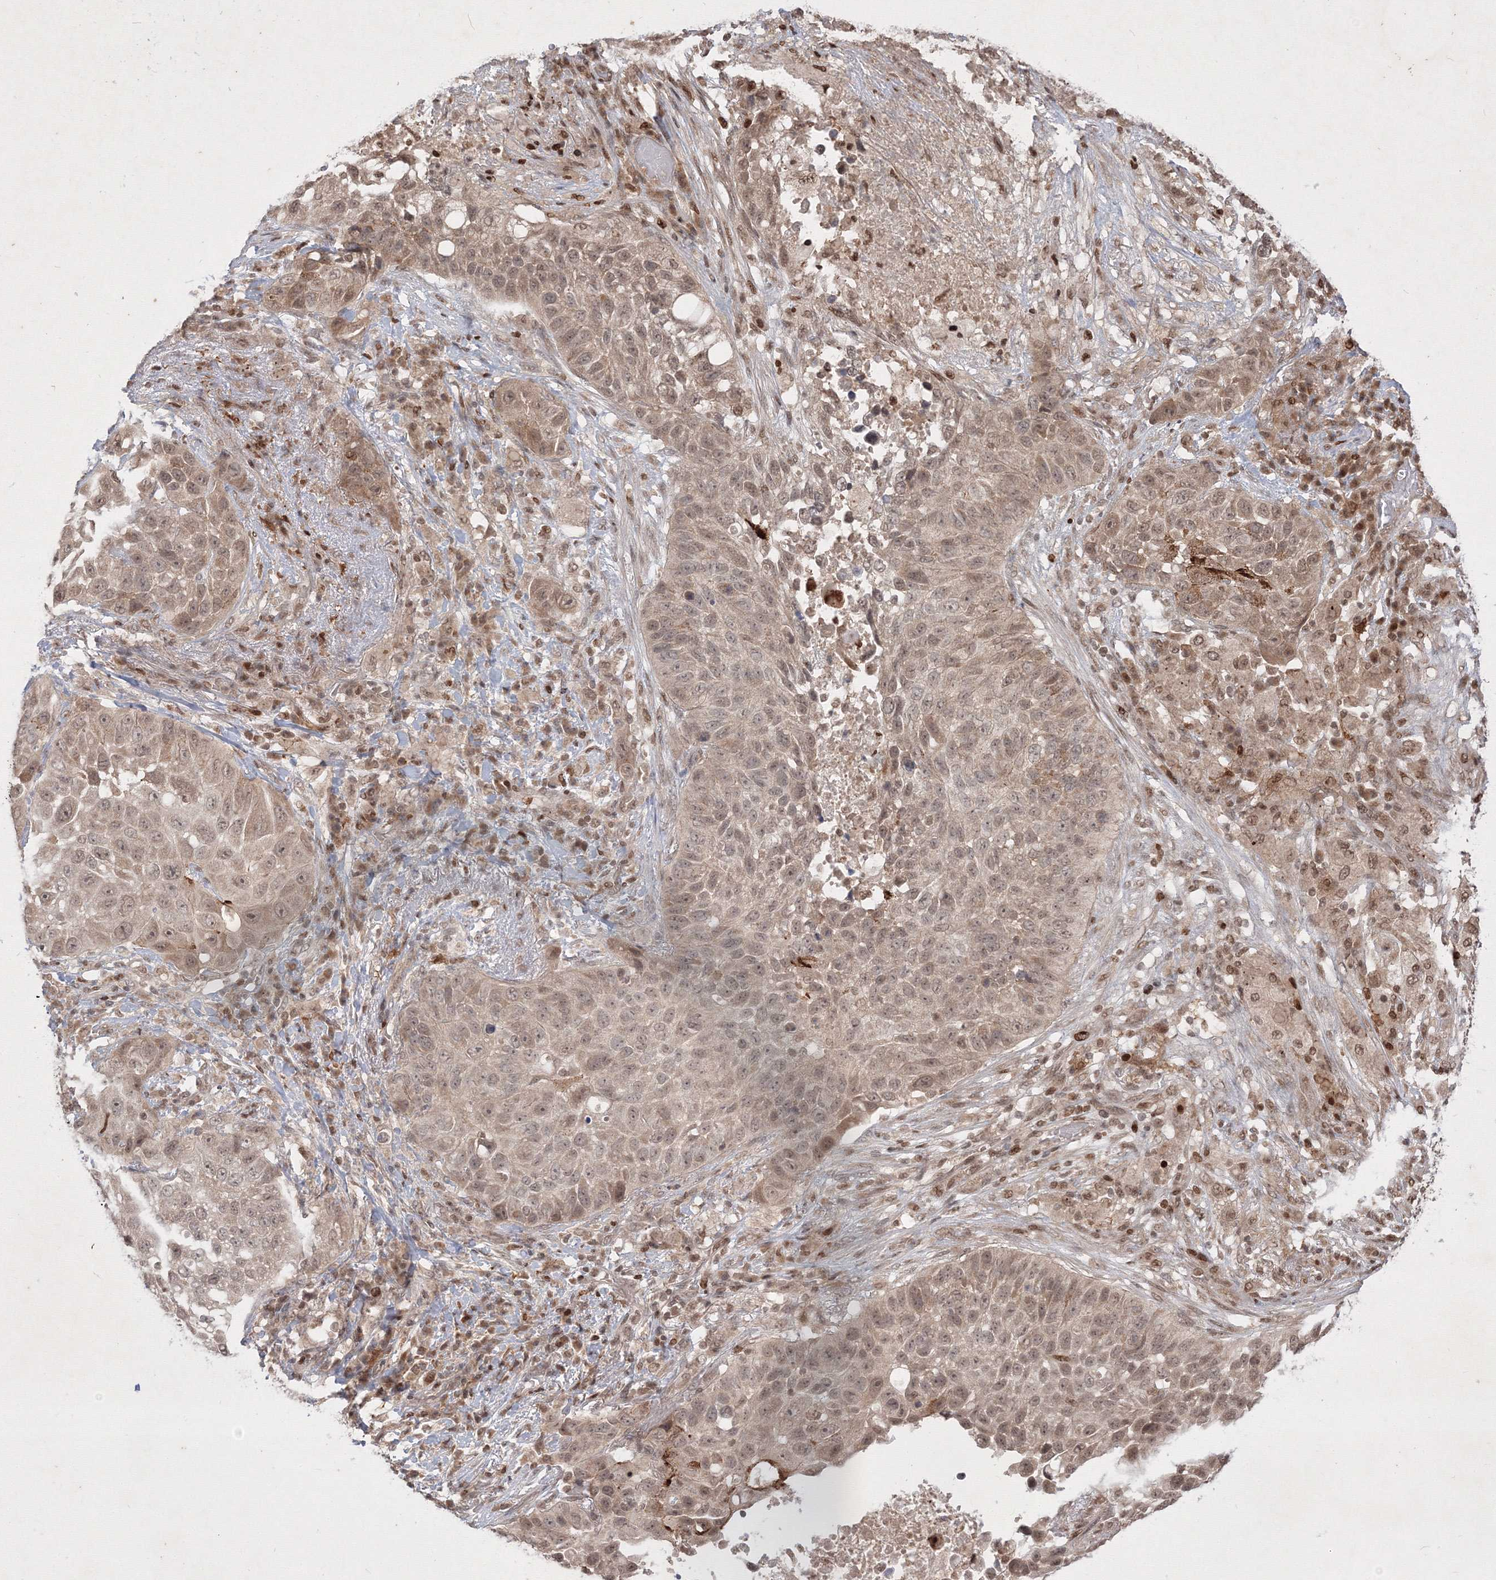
{"staining": {"intensity": "weak", "quantity": ">75%", "location": "nuclear"}, "tissue": "lung cancer", "cell_type": "Tumor cells", "image_type": "cancer", "snomed": [{"axis": "morphology", "description": "Squamous cell carcinoma, NOS"}, {"axis": "topography", "description": "Lung"}], "caption": "Immunohistochemical staining of lung cancer (squamous cell carcinoma) shows weak nuclear protein expression in about >75% of tumor cells. (IHC, brightfield microscopy, high magnification).", "gene": "TAB1", "patient": {"sex": "male", "age": 57}}